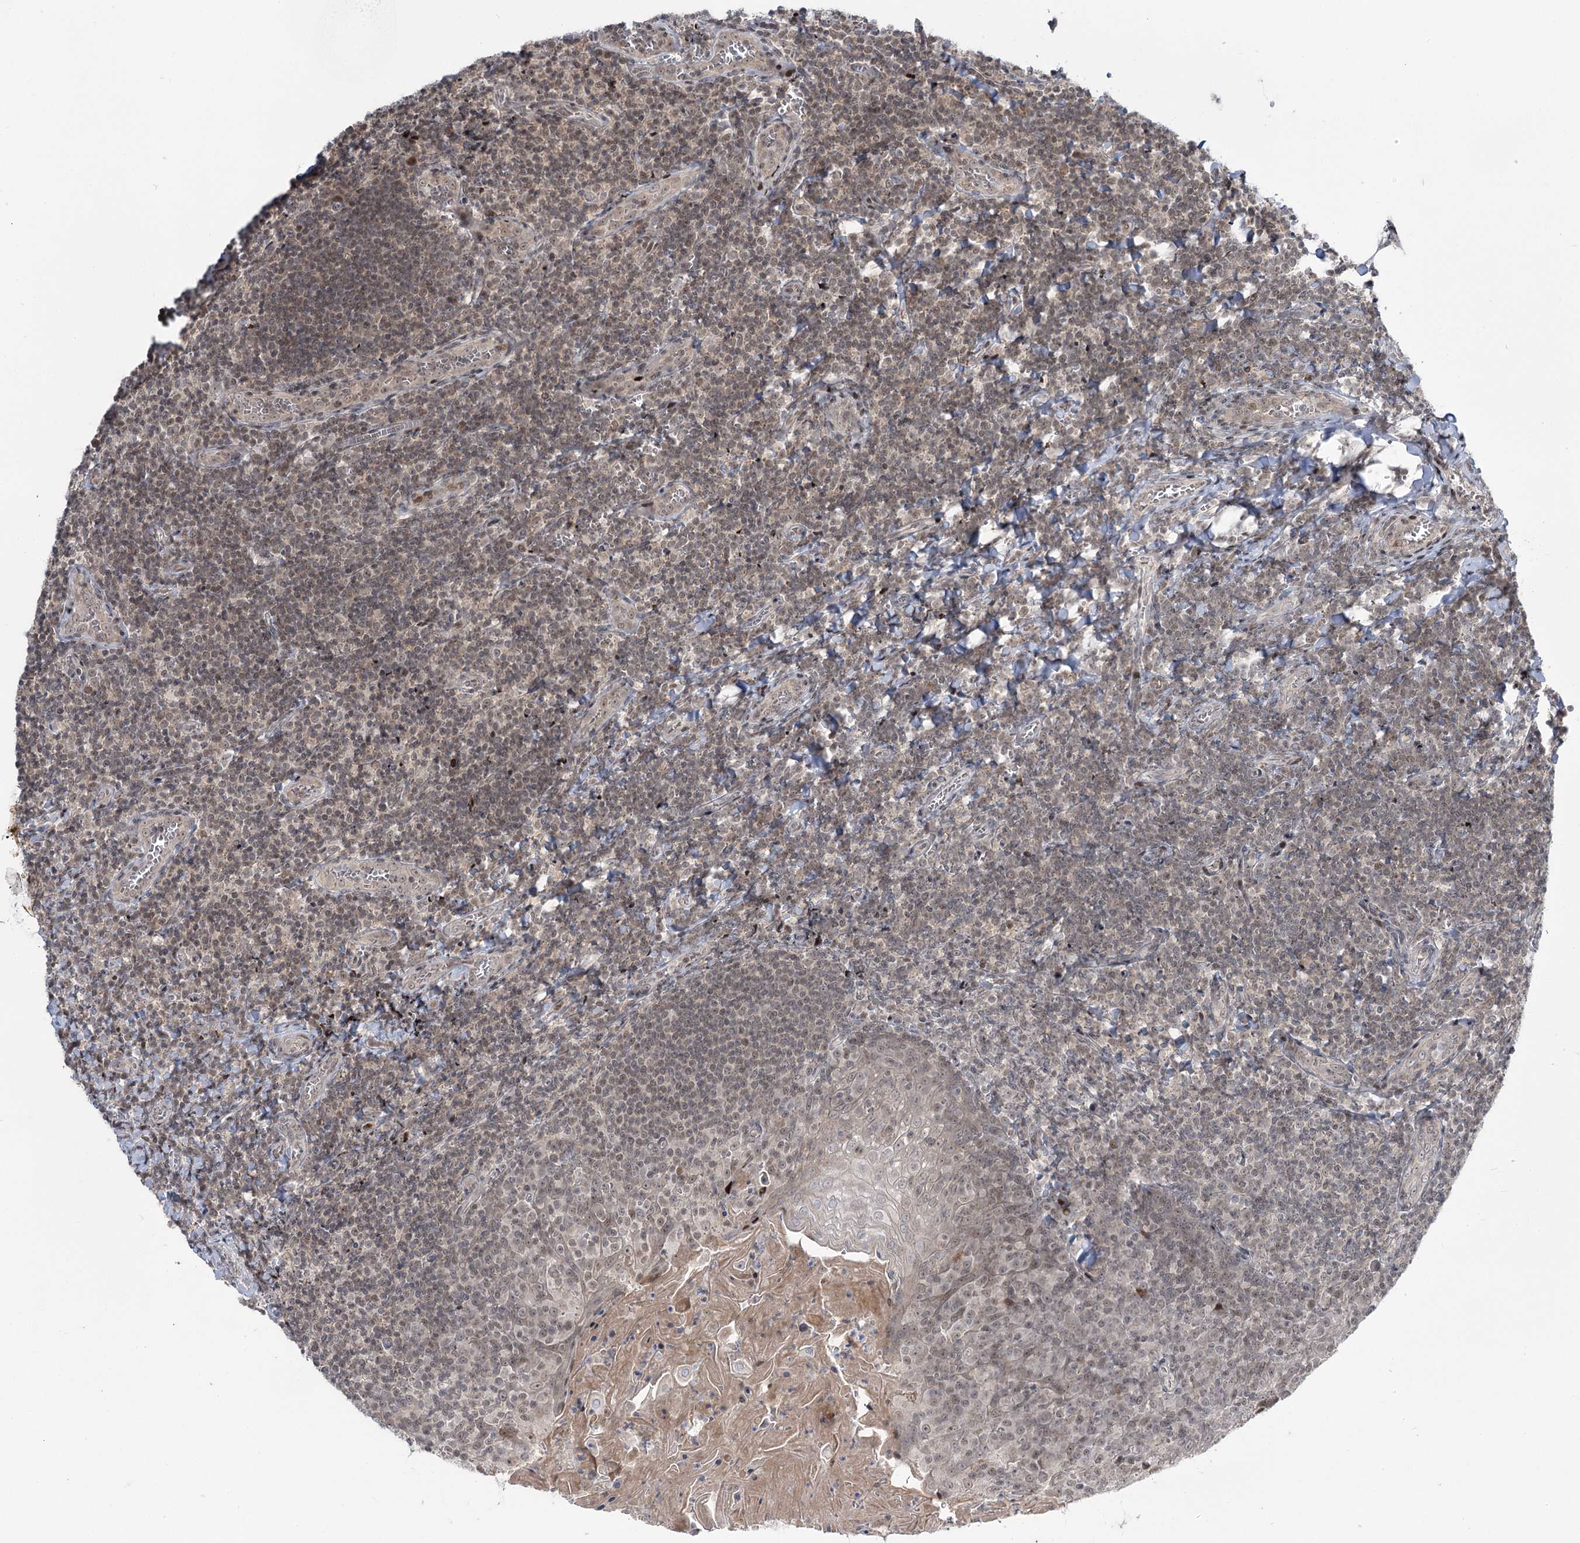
{"staining": {"intensity": "moderate", "quantity": "<25%", "location": "nuclear"}, "tissue": "tonsil", "cell_type": "Germinal center cells", "image_type": "normal", "snomed": [{"axis": "morphology", "description": "Normal tissue, NOS"}, {"axis": "topography", "description": "Tonsil"}], "caption": "The immunohistochemical stain shows moderate nuclear positivity in germinal center cells of unremarkable tonsil.", "gene": "HELQ", "patient": {"sex": "male", "age": 27}}